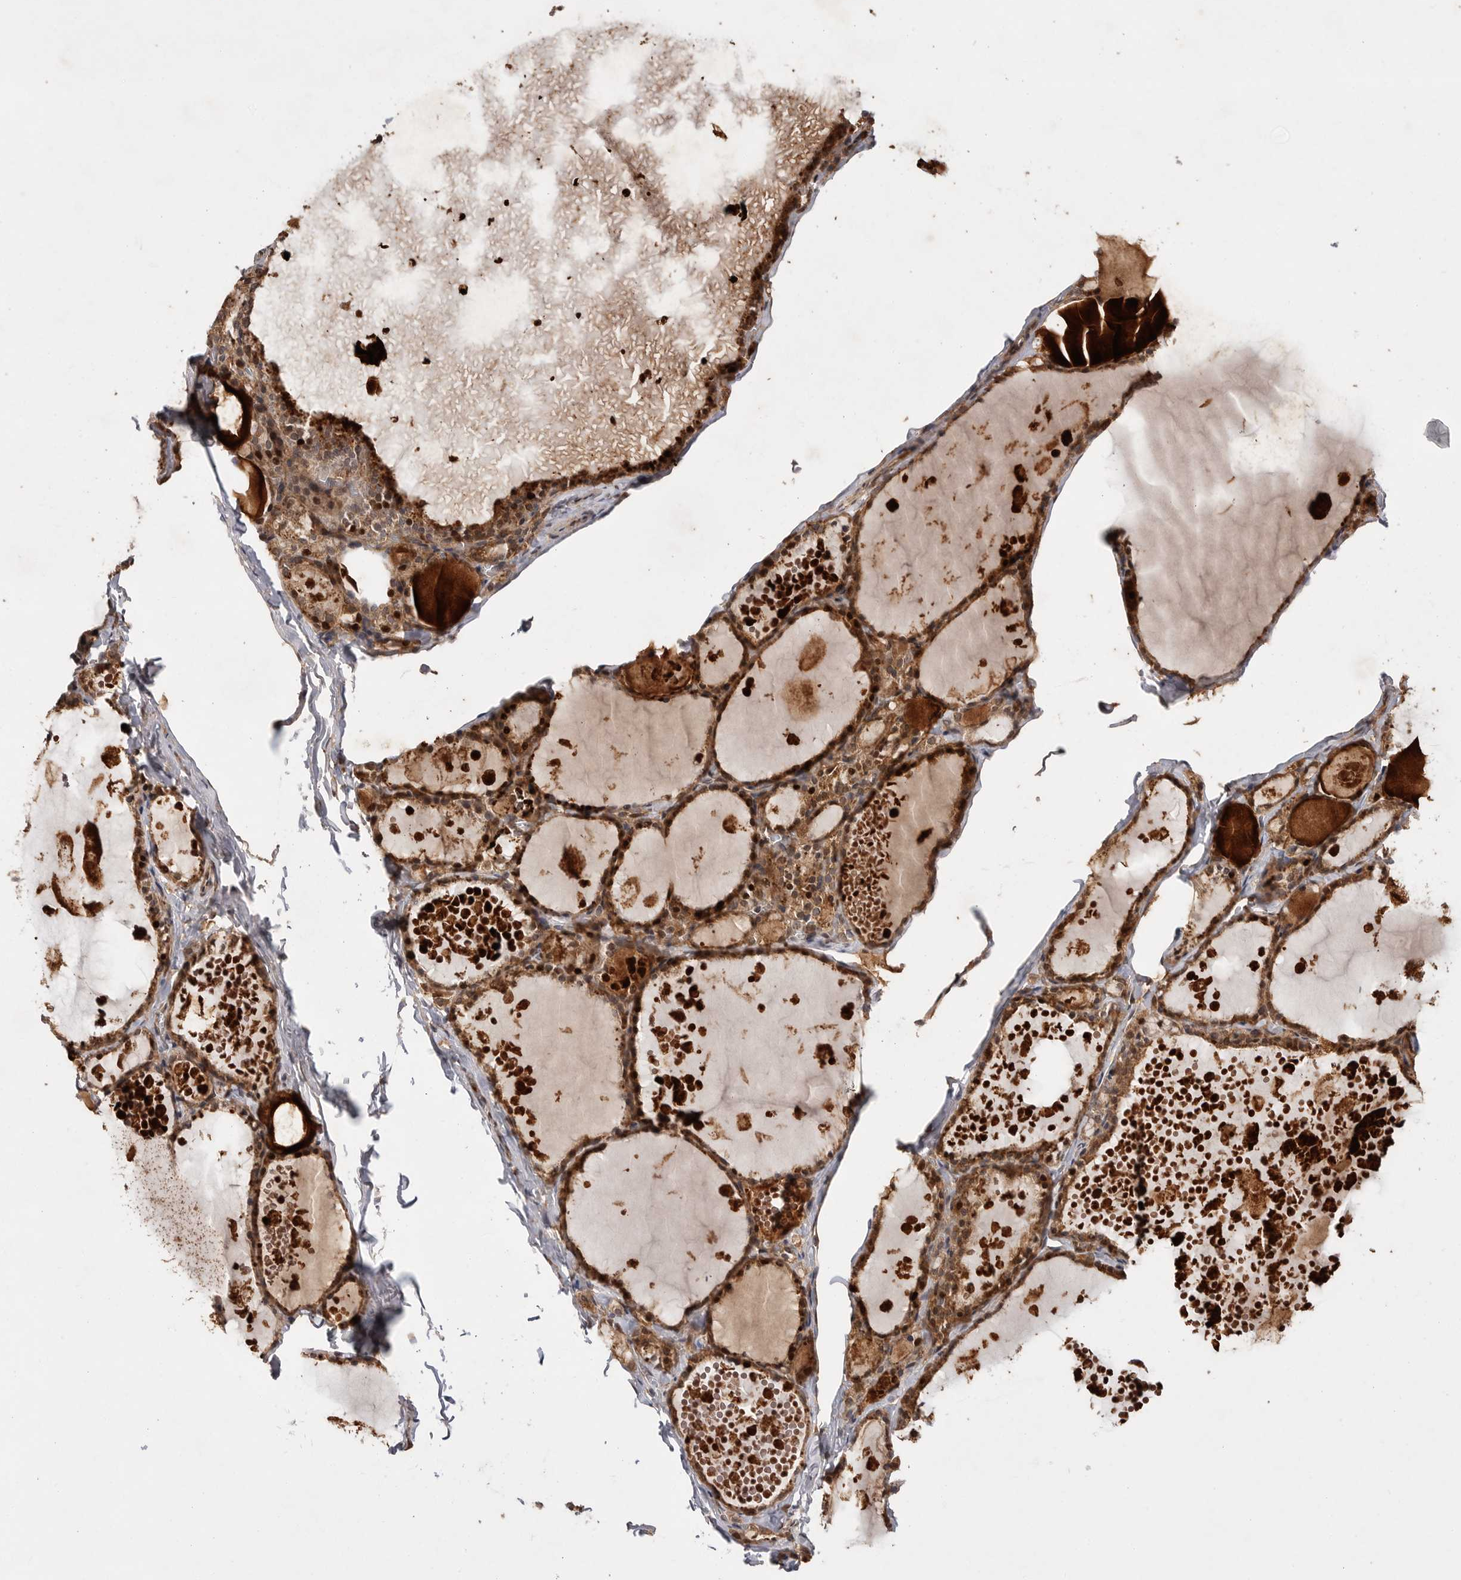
{"staining": {"intensity": "moderate", "quantity": ">75%", "location": "cytoplasmic/membranous"}, "tissue": "thyroid gland", "cell_type": "Glandular cells", "image_type": "normal", "snomed": [{"axis": "morphology", "description": "Normal tissue, NOS"}, {"axis": "topography", "description": "Thyroid gland"}], "caption": "Thyroid gland stained for a protein demonstrates moderate cytoplasmic/membranous positivity in glandular cells. Using DAB (brown) and hematoxylin (blue) stains, captured at high magnification using brightfield microscopy.", "gene": "VN1R4", "patient": {"sex": "male", "age": 56}}